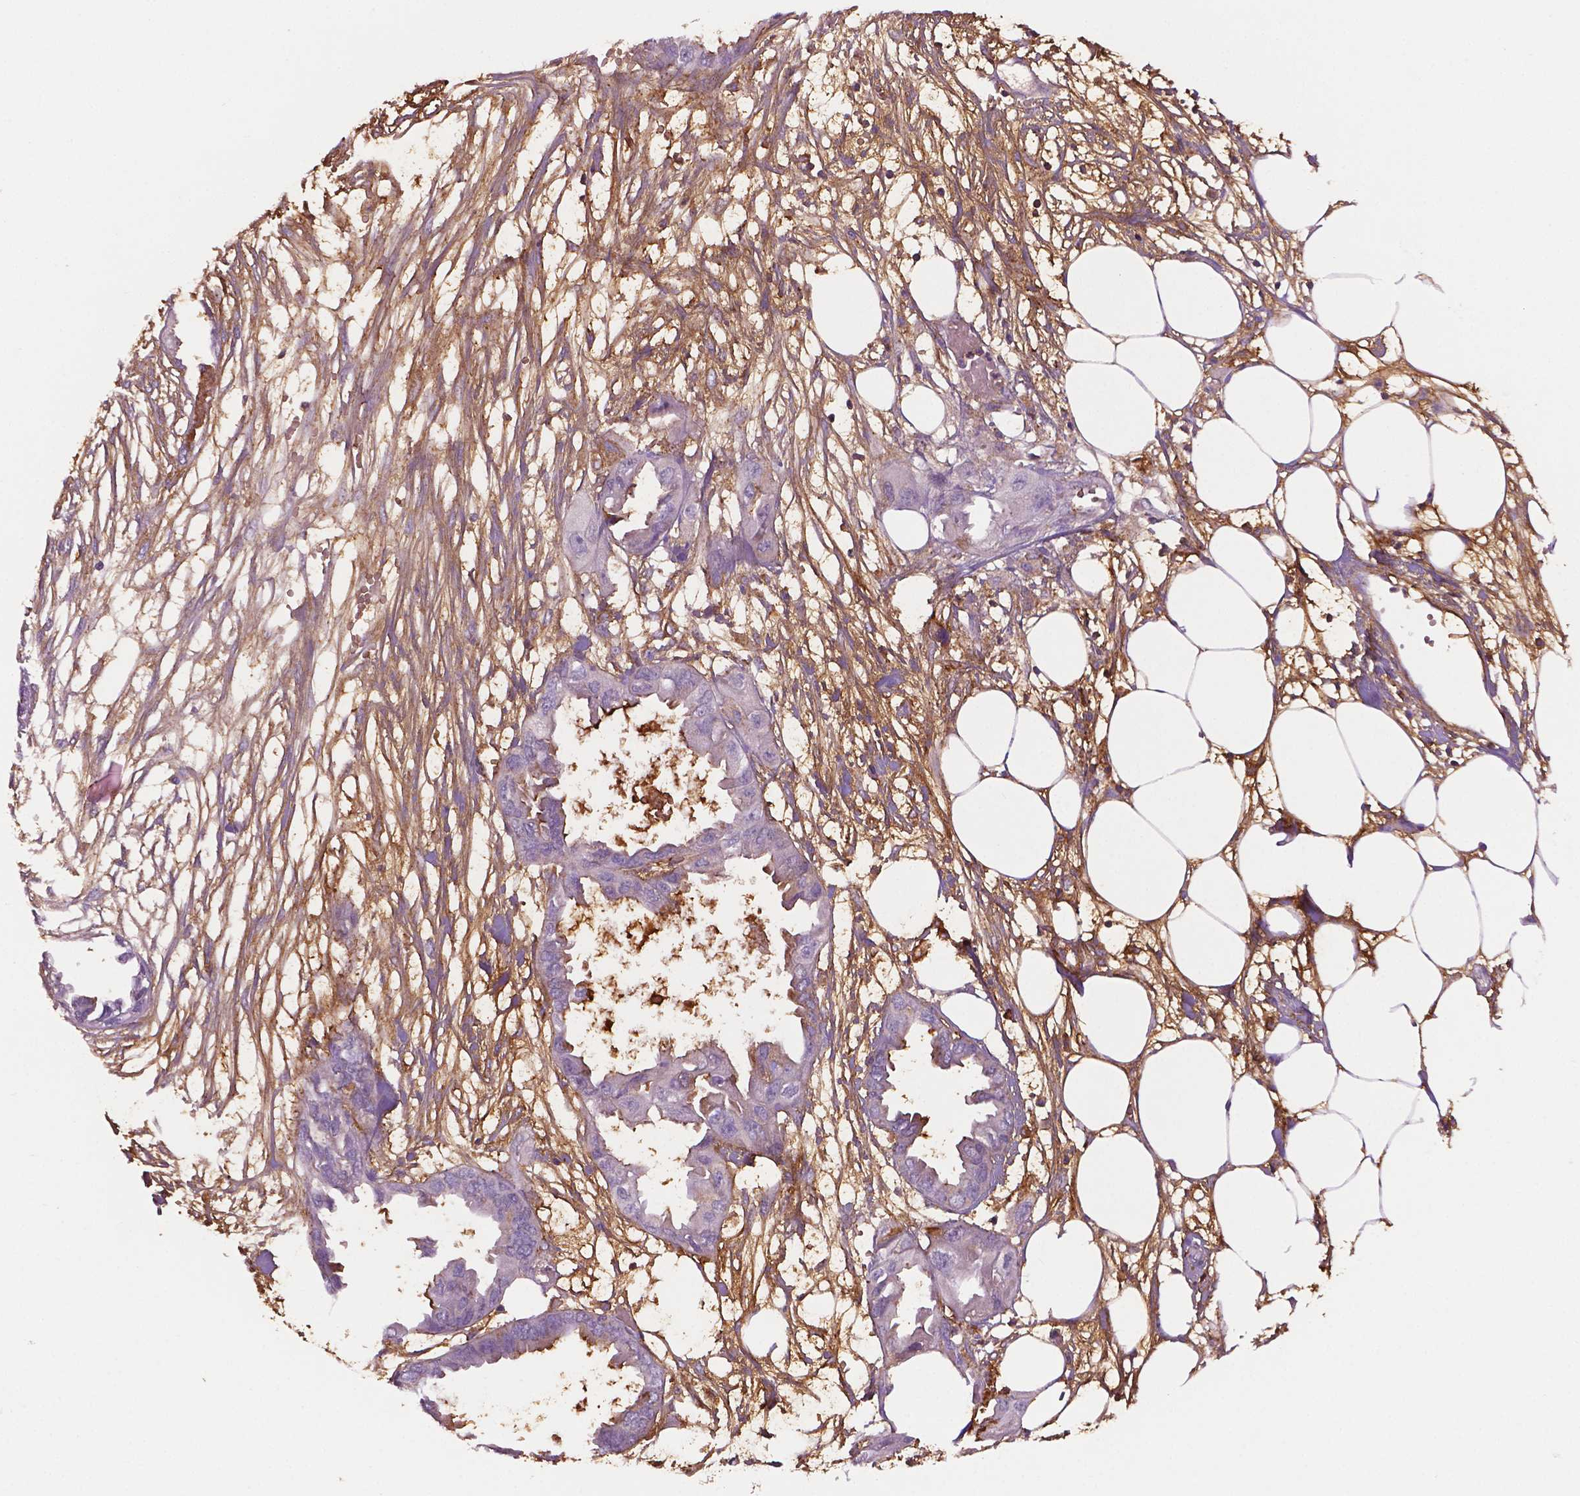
{"staining": {"intensity": "negative", "quantity": "none", "location": "none"}, "tissue": "endometrial cancer", "cell_type": "Tumor cells", "image_type": "cancer", "snomed": [{"axis": "morphology", "description": "Adenocarcinoma, NOS"}, {"axis": "morphology", "description": "Adenocarcinoma, metastatic, NOS"}, {"axis": "topography", "description": "Adipose tissue"}, {"axis": "topography", "description": "Endometrium"}], "caption": "The immunohistochemistry (IHC) histopathology image has no significant staining in tumor cells of metastatic adenocarcinoma (endometrial) tissue.", "gene": "FBLN1", "patient": {"sex": "female", "age": 67}}